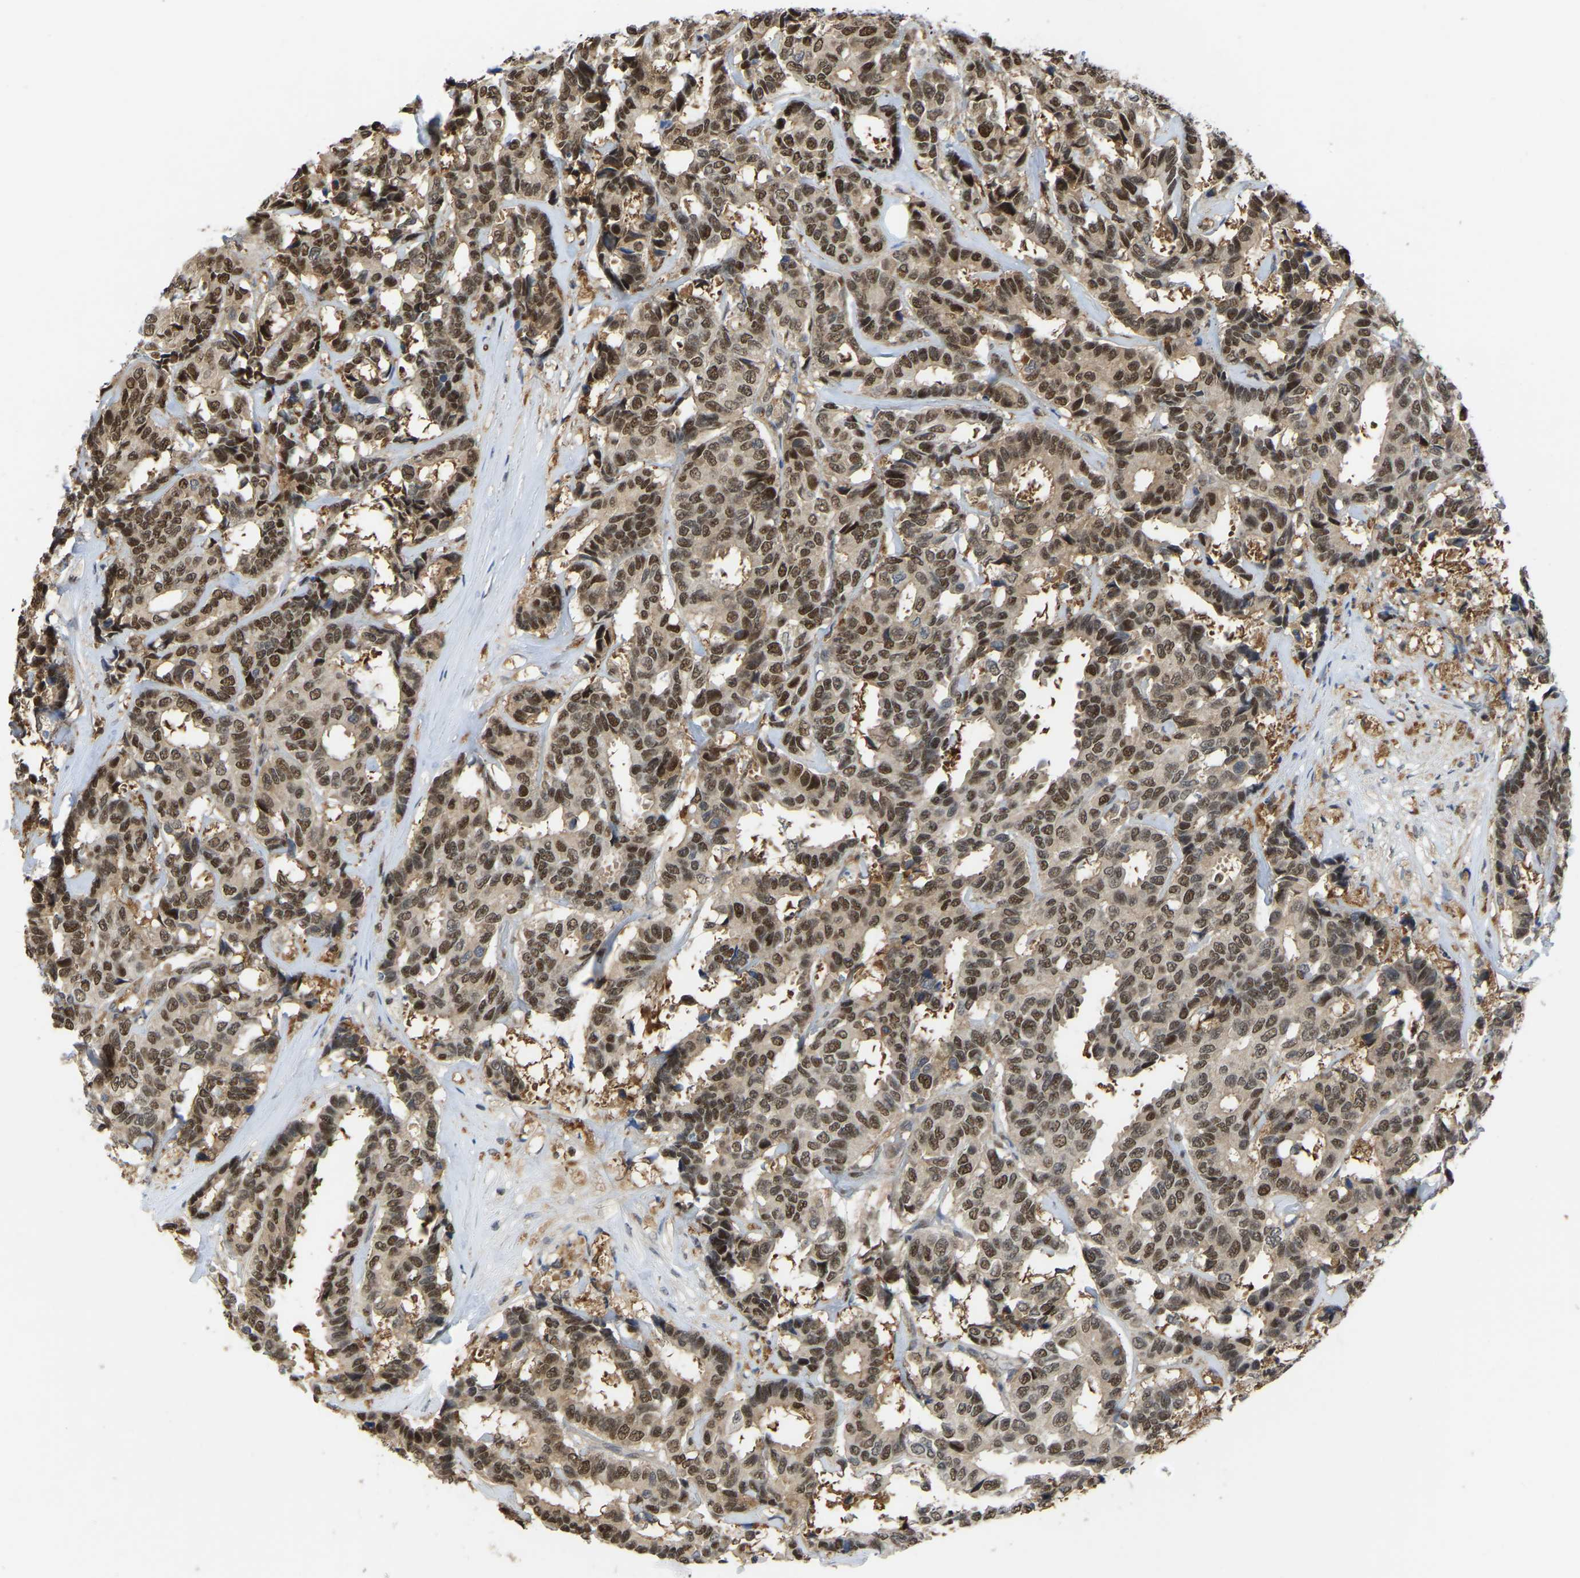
{"staining": {"intensity": "moderate", "quantity": ">75%", "location": "cytoplasmic/membranous,nuclear"}, "tissue": "breast cancer", "cell_type": "Tumor cells", "image_type": "cancer", "snomed": [{"axis": "morphology", "description": "Duct carcinoma"}, {"axis": "topography", "description": "Breast"}], "caption": "This photomicrograph demonstrates immunohistochemistry (IHC) staining of breast cancer (intraductal carcinoma), with medium moderate cytoplasmic/membranous and nuclear positivity in approximately >75% of tumor cells.", "gene": "KLRG2", "patient": {"sex": "female", "age": 87}}